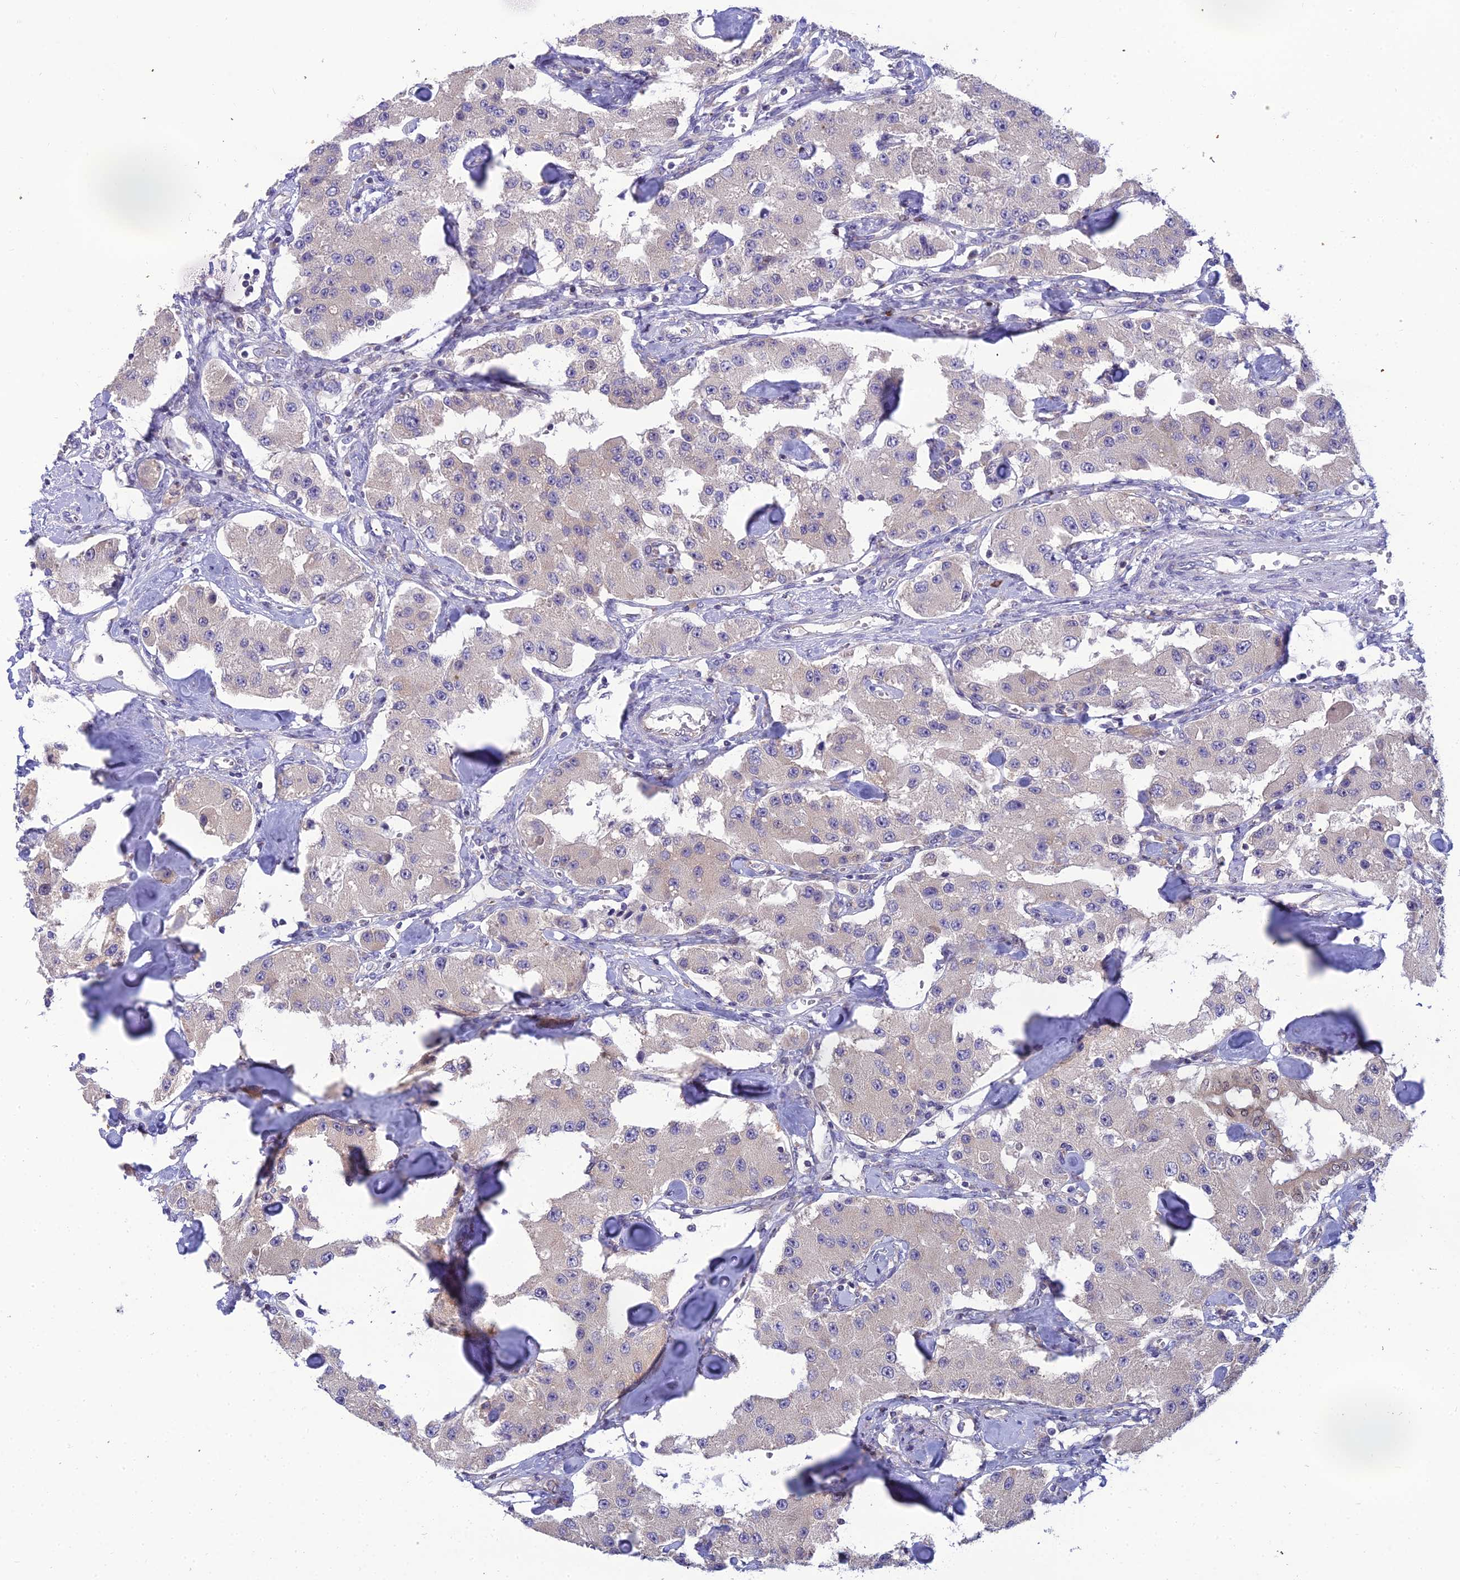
{"staining": {"intensity": "negative", "quantity": "none", "location": "none"}, "tissue": "carcinoid", "cell_type": "Tumor cells", "image_type": "cancer", "snomed": [{"axis": "morphology", "description": "Carcinoid, malignant, NOS"}, {"axis": "topography", "description": "Pancreas"}], "caption": "A histopathology image of malignant carcinoid stained for a protein displays no brown staining in tumor cells.", "gene": "CLCN7", "patient": {"sex": "male", "age": 41}}